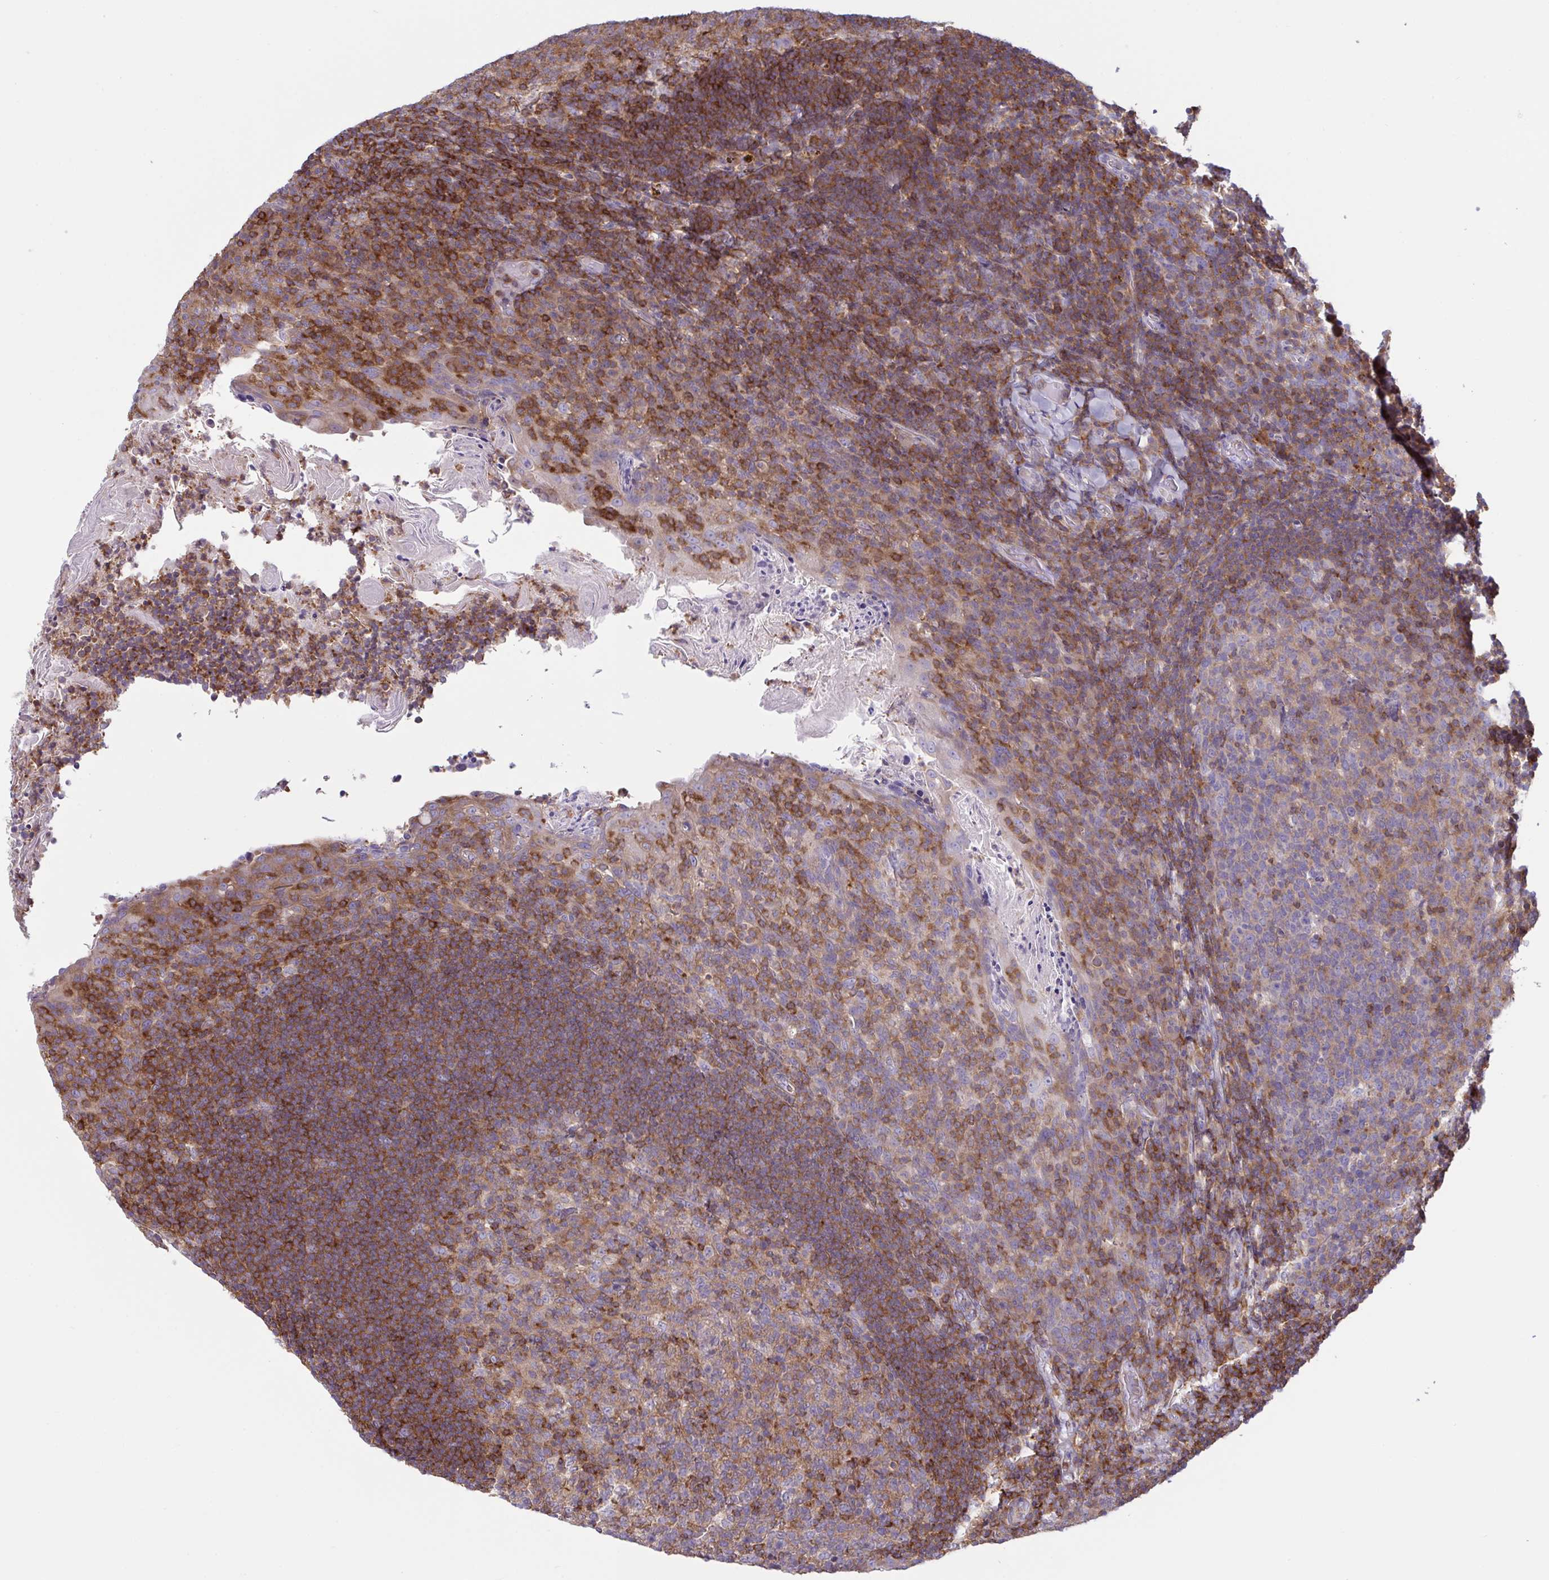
{"staining": {"intensity": "moderate", "quantity": ">75%", "location": "cytoplasmic/membranous"}, "tissue": "tonsil", "cell_type": "Germinal center cells", "image_type": "normal", "snomed": [{"axis": "morphology", "description": "Normal tissue, NOS"}, {"axis": "topography", "description": "Tonsil"}], "caption": "Brown immunohistochemical staining in benign human tonsil shows moderate cytoplasmic/membranous expression in approximately >75% of germinal center cells.", "gene": "TSC22D3", "patient": {"sex": "female", "age": 10}}